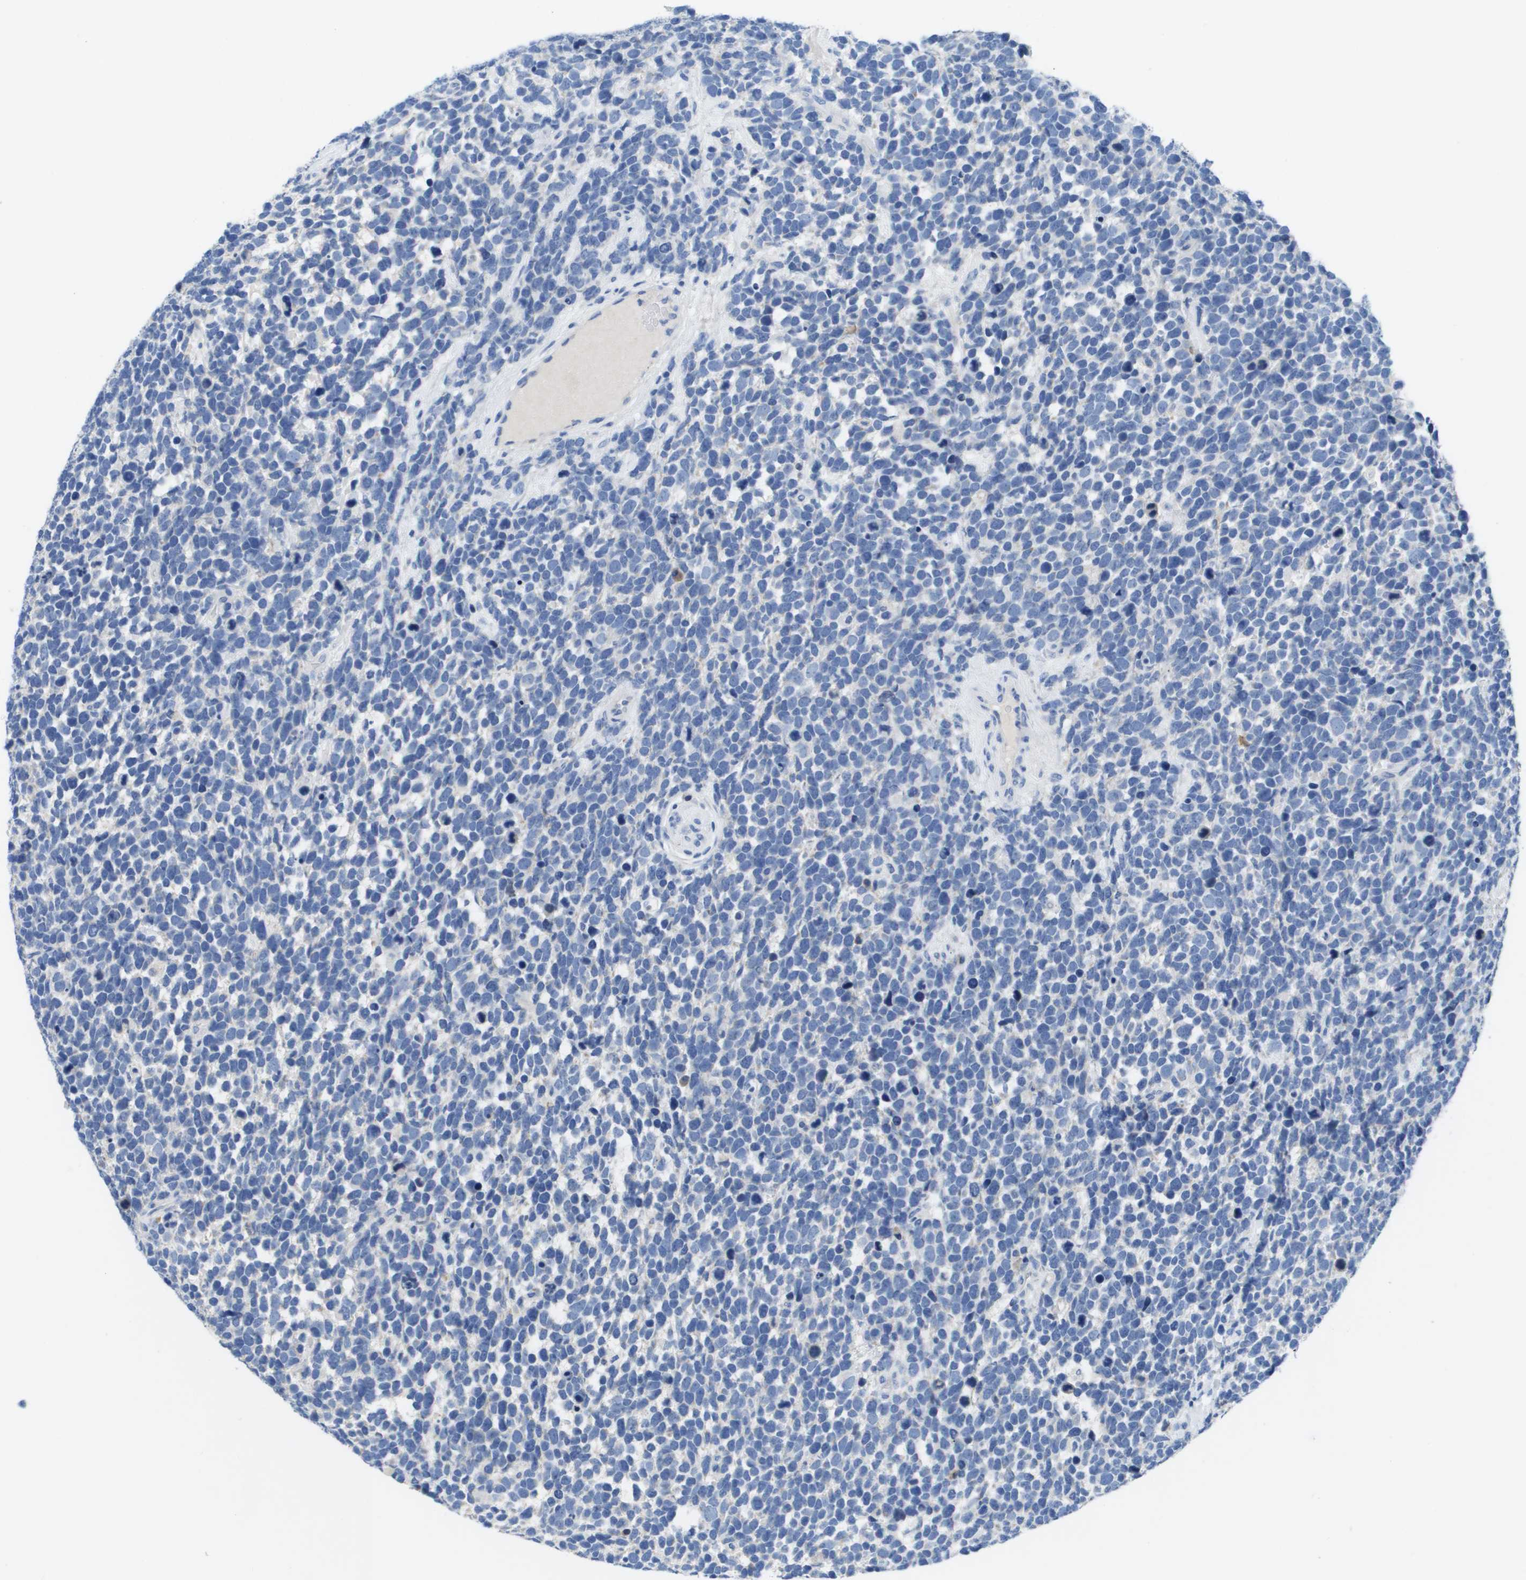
{"staining": {"intensity": "negative", "quantity": "none", "location": "none"}, "tissue": "urothelial cancer", "cell_type": "Tumor cells", "image_type": "cancer", "snomed": [{"axis": "morphology", "description": "Urothelial carcinoma, High grade"}, {"axis": "topography", "description": "Urinary bladder"}], "caption": "Tumor cells are negative for brown protein staining in urothelial cancer. The staining is performed using DAB brown chromogen with nuclei counter-stained in using hematoxylin.", "gene": "MS4A1", "patient": {"sex": "female", "age": 82}}